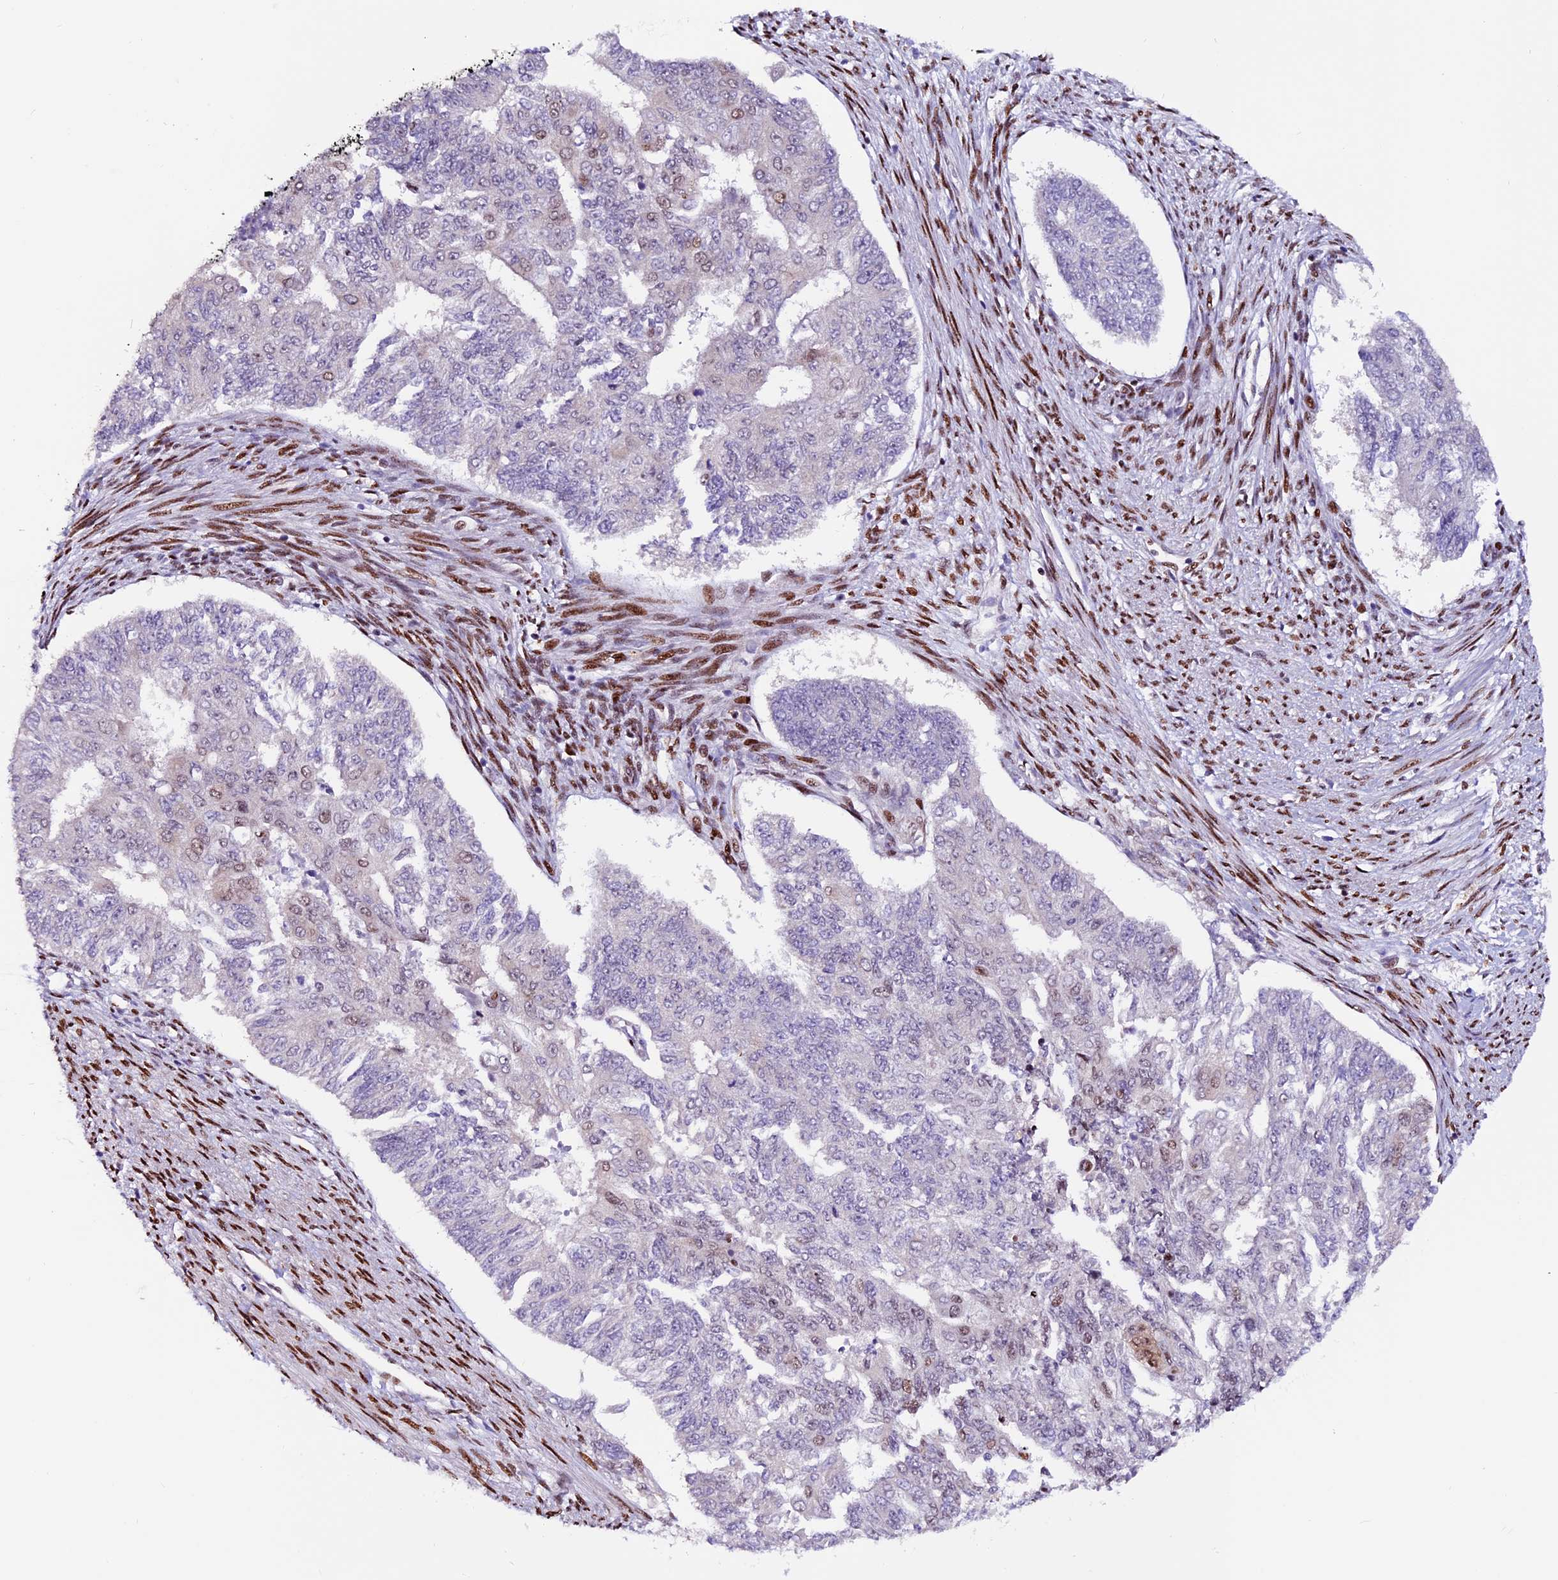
{"staining": {"intensity": "weak", "quantity": "<25%", "location": "nuclear"}, "tissue": "endometrial cancer", "cell_type": "Tumor cells", "image_type": "cancer", "snomed": [{"axis": "morphology", "description": "Adenocarcinoma, NOS"}, {"axis": "topography", "description": "Endometrium"}], "caption": "IHC of human endometrial cancer exhibits no expression in tumor cells.", "gene": "RINL", "patient": {"sex": "female", "age": 32}}